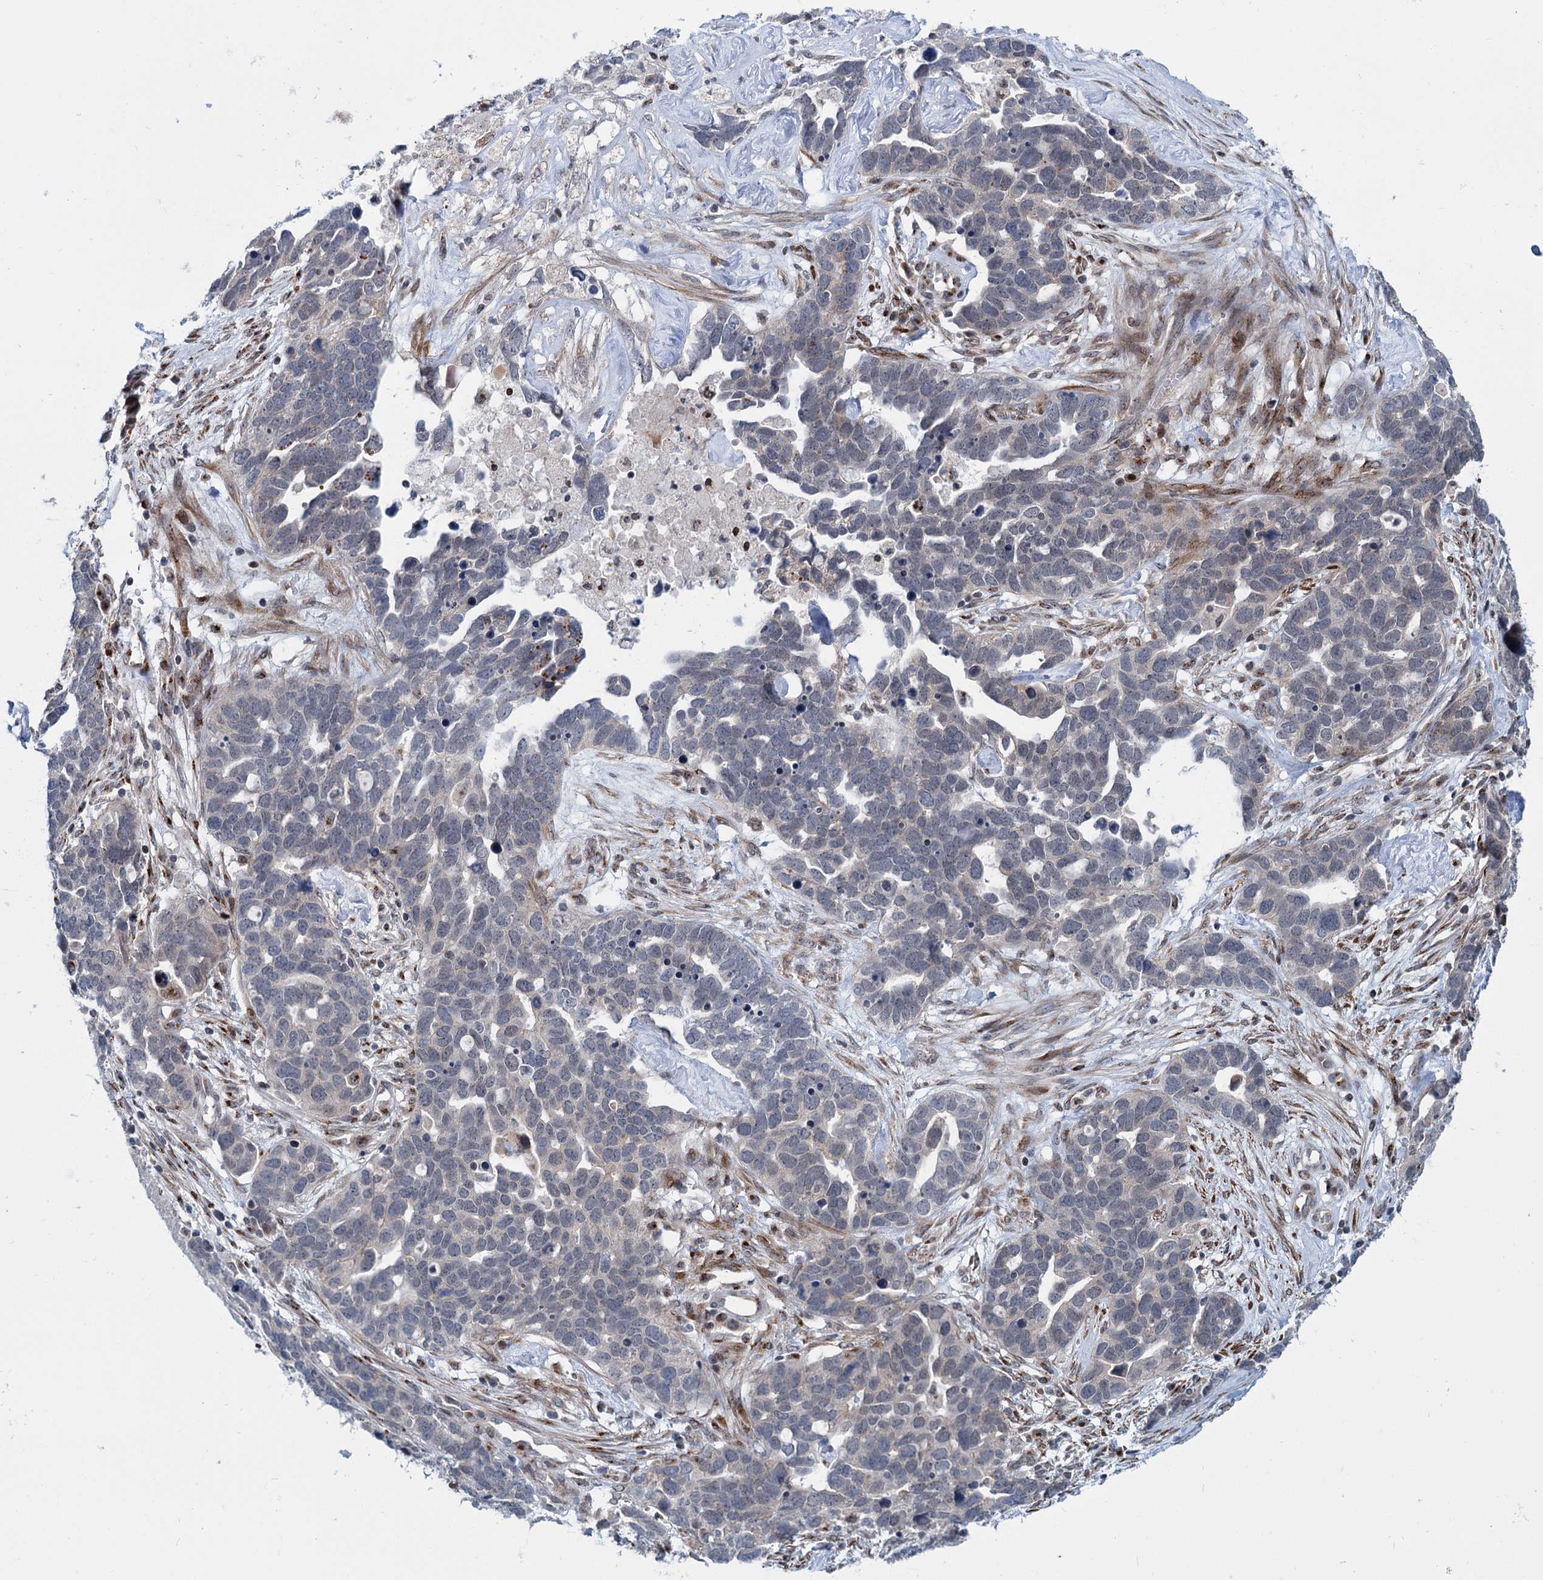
{"staining": {"intensity": "negative", "quantity": "none", "location": "none"}, "tissue": "ovarian cancer", "cell_type": "Tumor cells", "image_type": "cancer", "snomed": [{"axis": "morphology", "description": "Cystadenocarcinoma, serous, NOS"}, {"axis": "topography", "description": "Ovary"}], "caption": "Tumor cells are negative for protein expression in human ovarian cancer (serous cystadenocarcinoma). (DAB immunohistochemistry with hematoxylin counter stain).", "gene": "ELP4", "patient": {"sex": "female", "age": 54}}